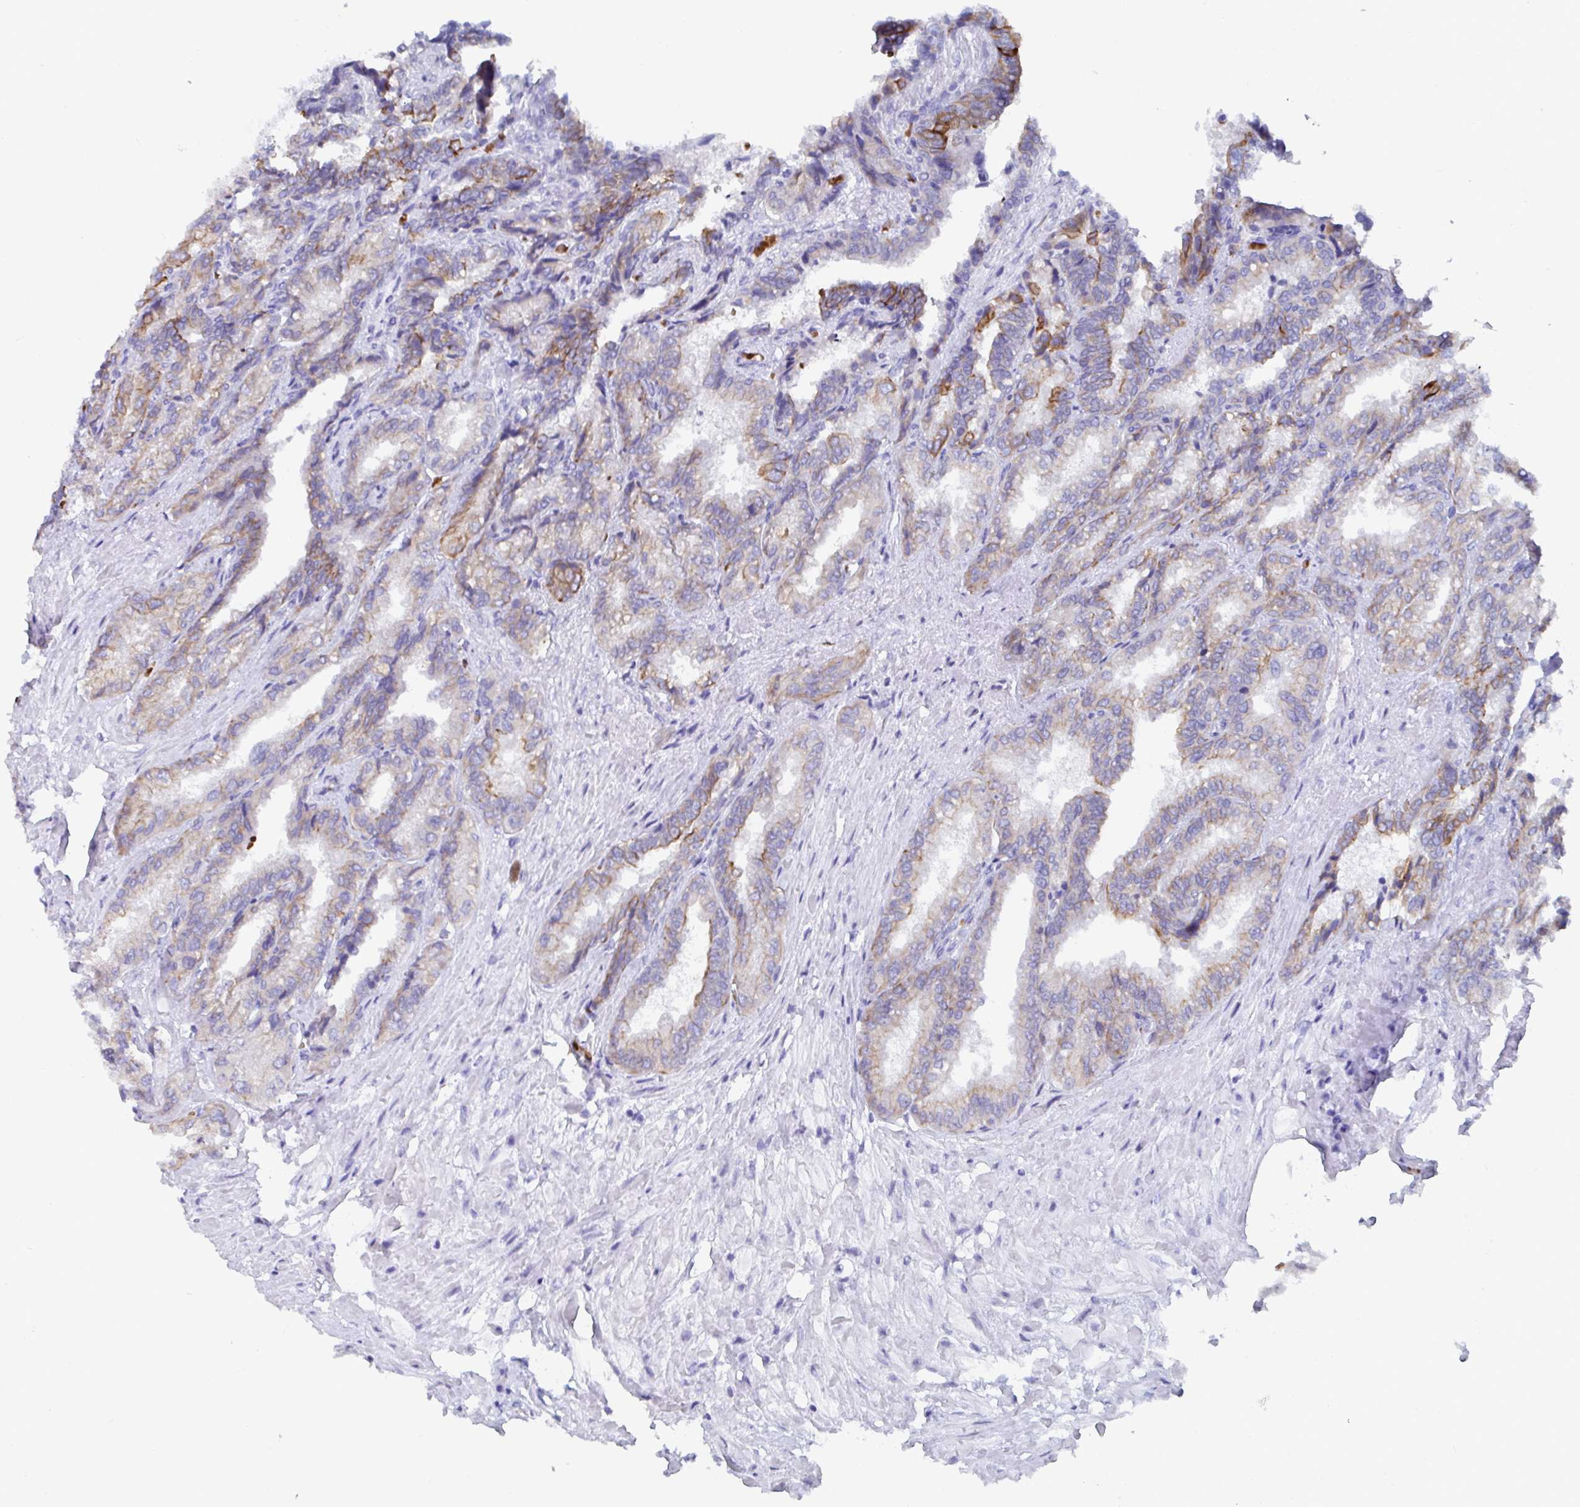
{"staining": {"intensity": "strong", "quantity": "25%-75%", "location": "cytoplasmic/membranous"}, "tissue": "seminal vesicle", "cell_type": "Glandular cells", "image_type": "normal", "snomed": [{"axis": "morphology", "description": "Normal tissue, NOS"}, {"axis": "topography", "description": "Seminal veicle"}], "caption": "An immunohistochemistry image of unremarkable tissue is shown. Protein staining in brown highlights strong cytoplasmic/membranous positivity in seminal vesicle within glandular cells.", "gene": "CLDN8", "patient": {"sex": "male", "age": 68}}